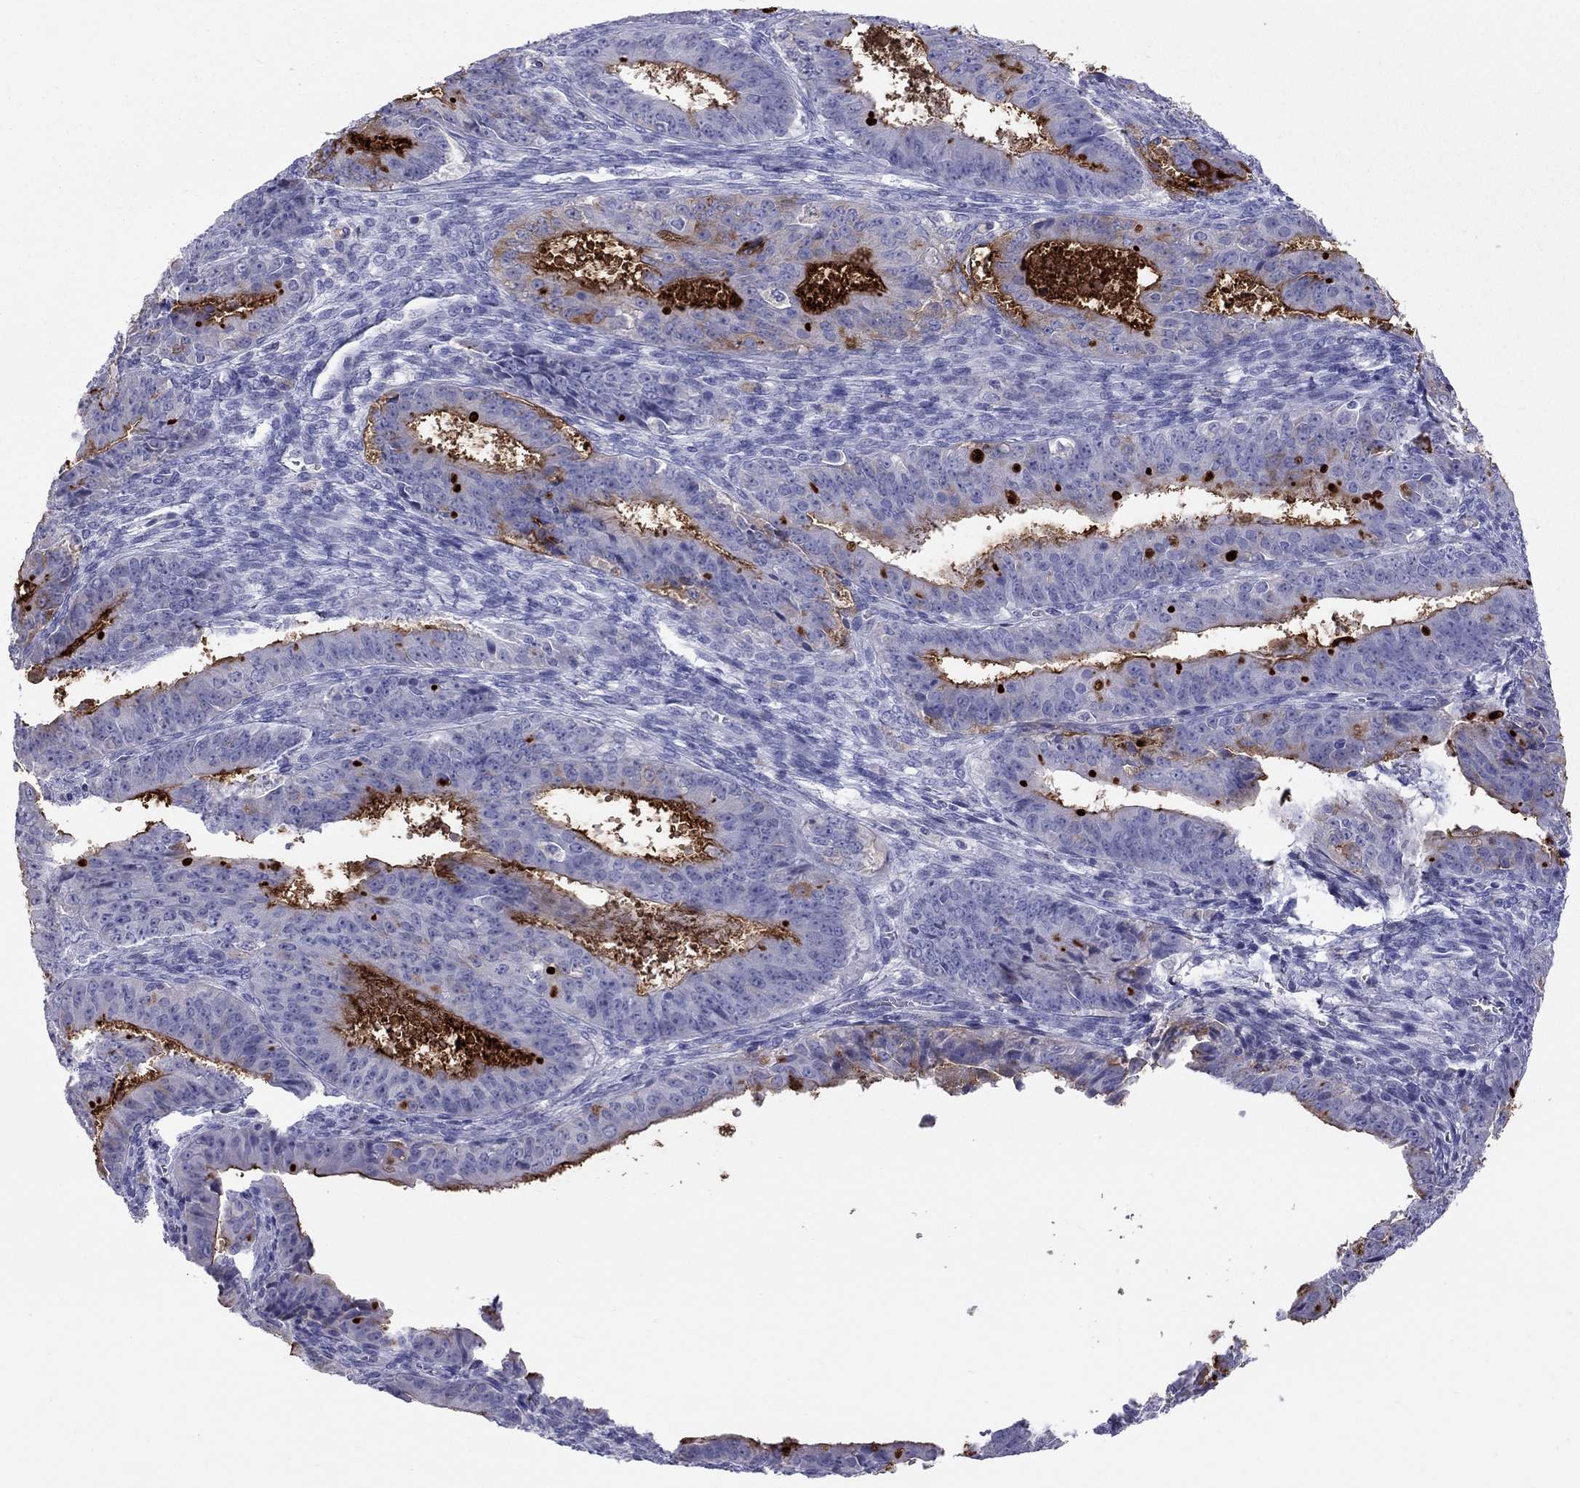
{"staining": {"intensity": "strong", "quantity": "<25%", "location": "cytoplasmic/membranous"}, "tissue": "ovarian cancer", "cell_type": "Tumor cells", "image_type": "cancer", "snomed": [{"axis": "morphology", "description": "Carcinoma, endometroid"}, {"axis": "topography", "description": "Ovary"}], "caption": "This micrograph shows immunohistochemistry staining of ovarian endometroid carcinoma, with medium strong cytoplasmic/membranous positivity in about <25% of tumor cells.", "gene": "MUC16", "patient": {"sex": "female", "age": 42}}